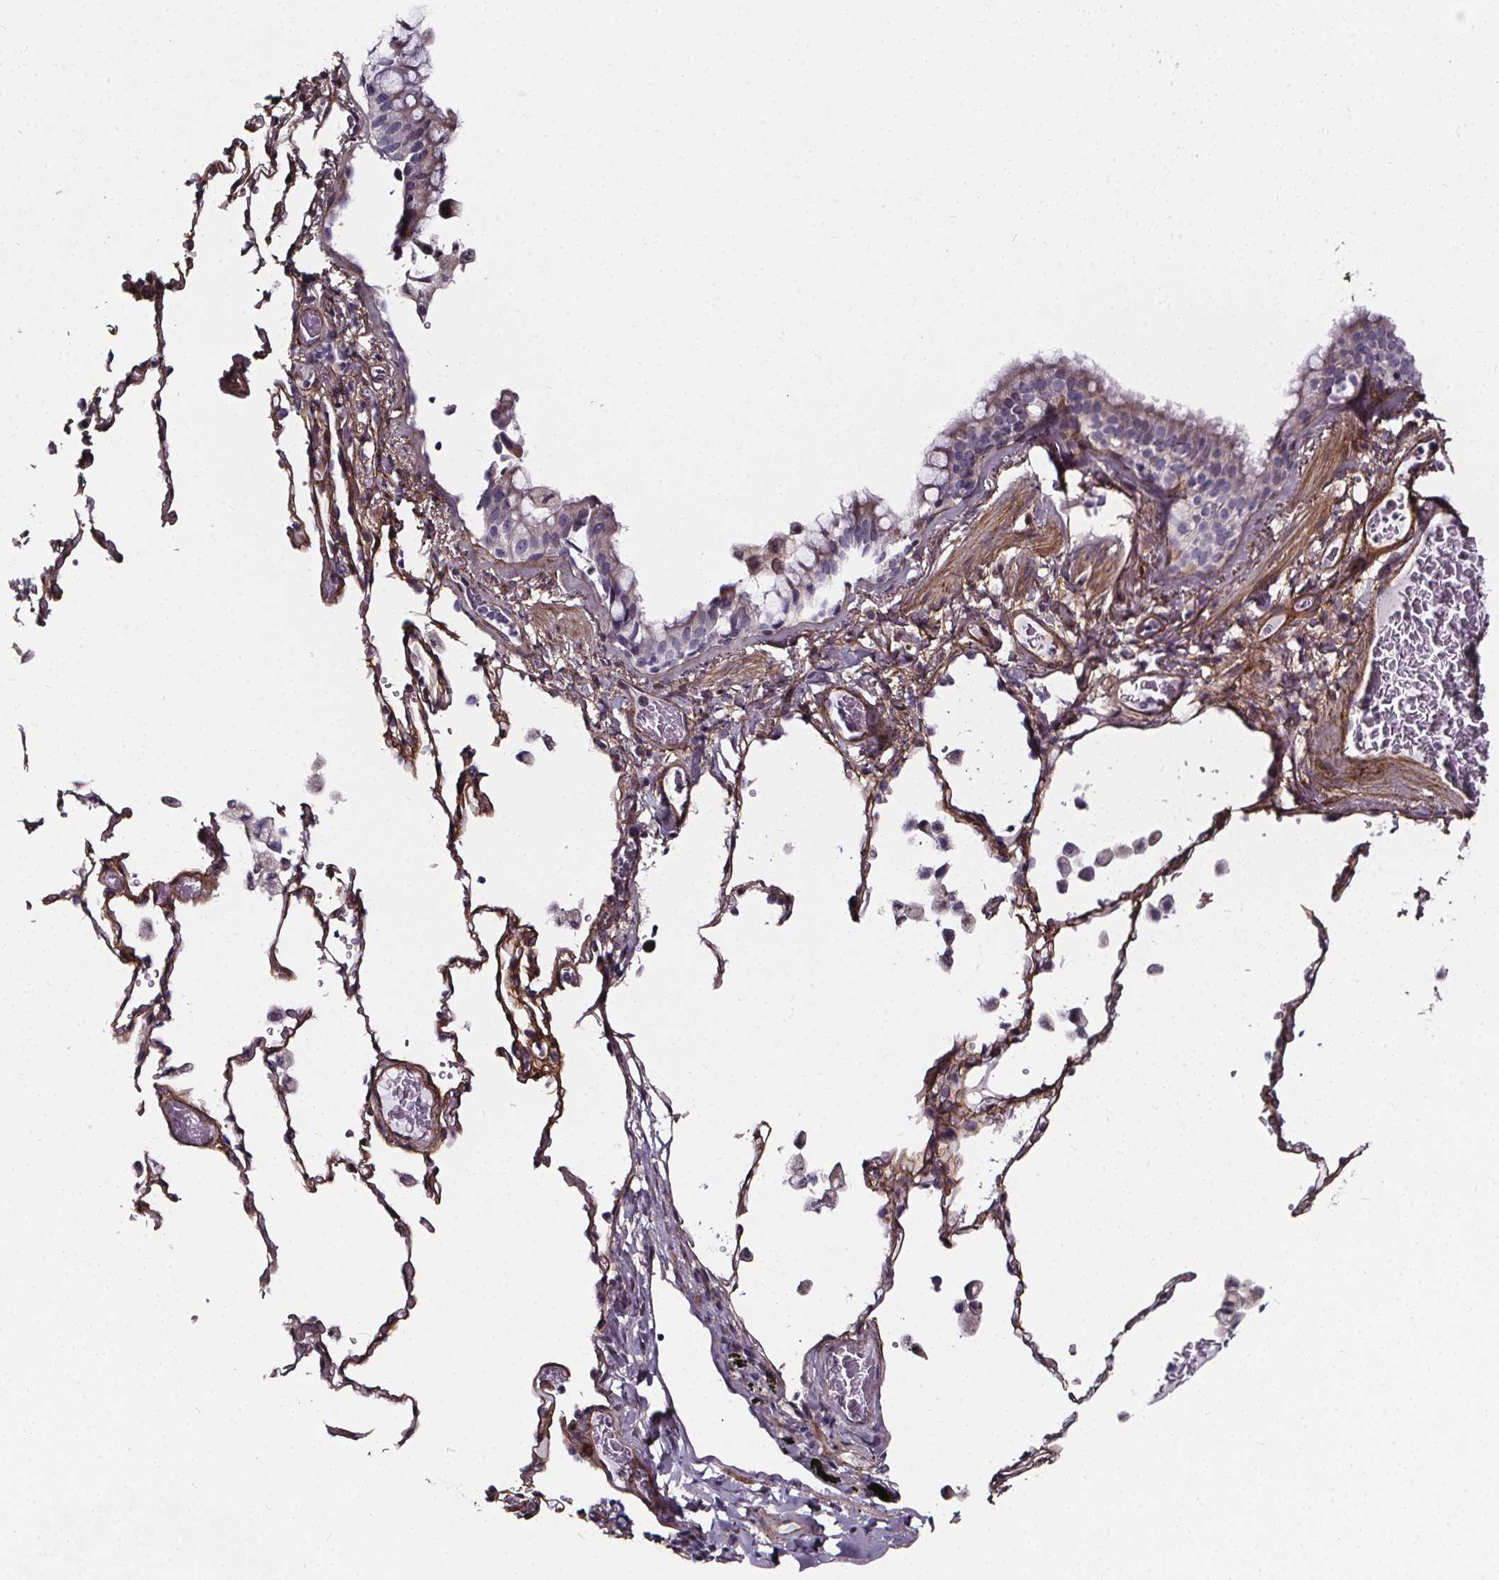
{"staining": {"intensity": "negative", "quantity": "none", "location": "none"}, "tissue": "bronchus", "cell_type": "Respiratory epithelial cells", "image_type": "normal", "snomed": [{"axis": "morphology", "description": "Normal tissue, NOS"}, {"axis": "topography", "description": "Bronchus"}, {"axis": "topography", "description": "Lung"}], "caption": "DAB immunohistochemical staining of benign bronchus demonstrates no significant positivity in respiratory epithelial cells.", "gene": "AEBP1", "patient": {"sex": "male", "age": 54}}